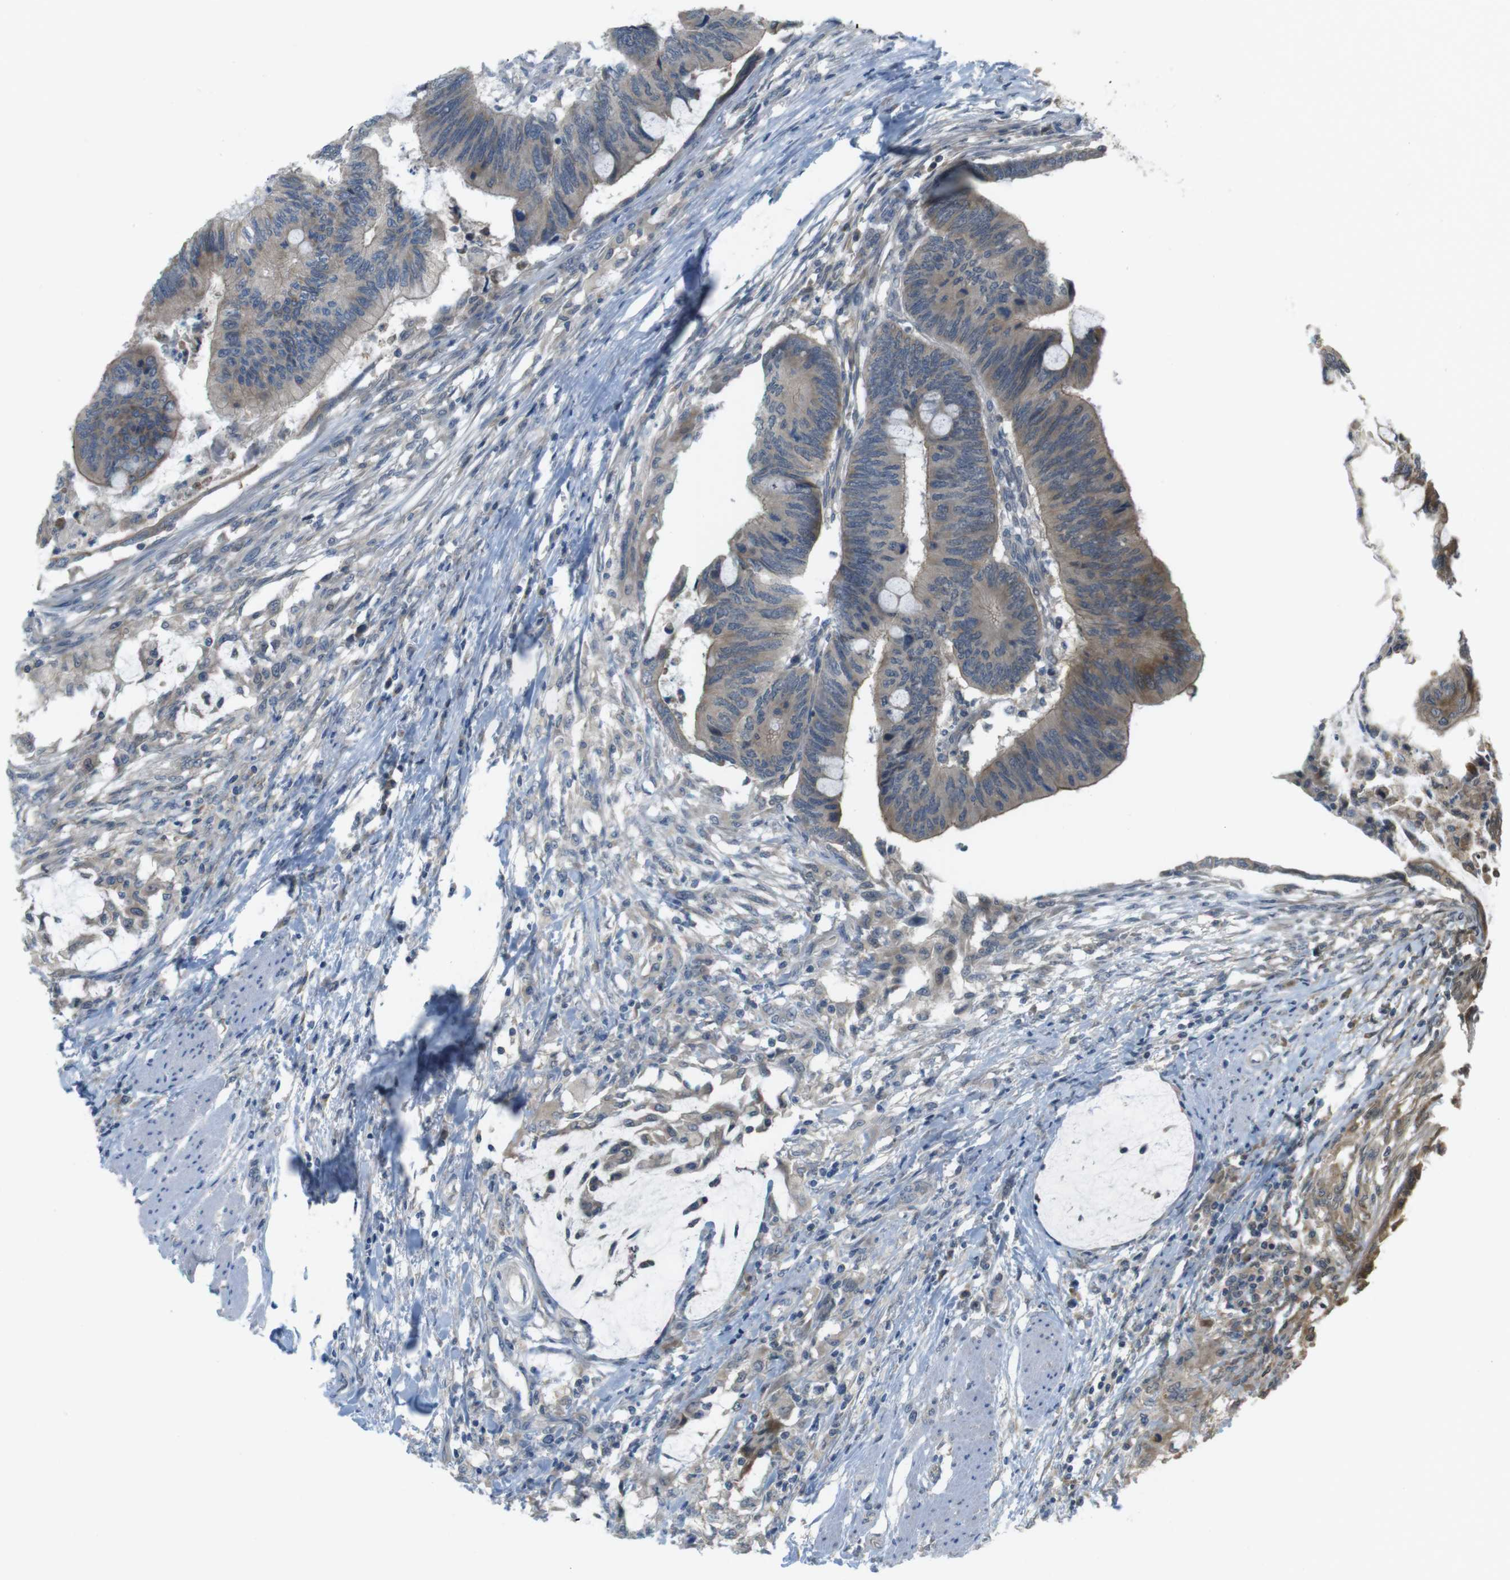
{"staining": {"intensity": "moderate", "quantity": ">75%", "location": "cytoplasmic/membranous"}, "tissue": "colorectal cancer", "cell_type": "Tumor cells", "image_type": "cancer", "snomed": [{"axis": "morphology", "description": "Normal tissue, NOS"}, {"axis": "morphology", "description": "Adenocarcinoma, NOS"}, {"axis": "topography", "description": "Rectum"}, {"axis": "topography", "description": "Peripheral nerve tissue"}], "caption": "Immunohistochemical staining of colorectal cancer (adenocarcinoma) reveals moderate cytoplasmic/membranous protein staining in approximately >75% of tumor cells.", "gene": "RNF130", "patient": {"sex": "male", "age": 92}}